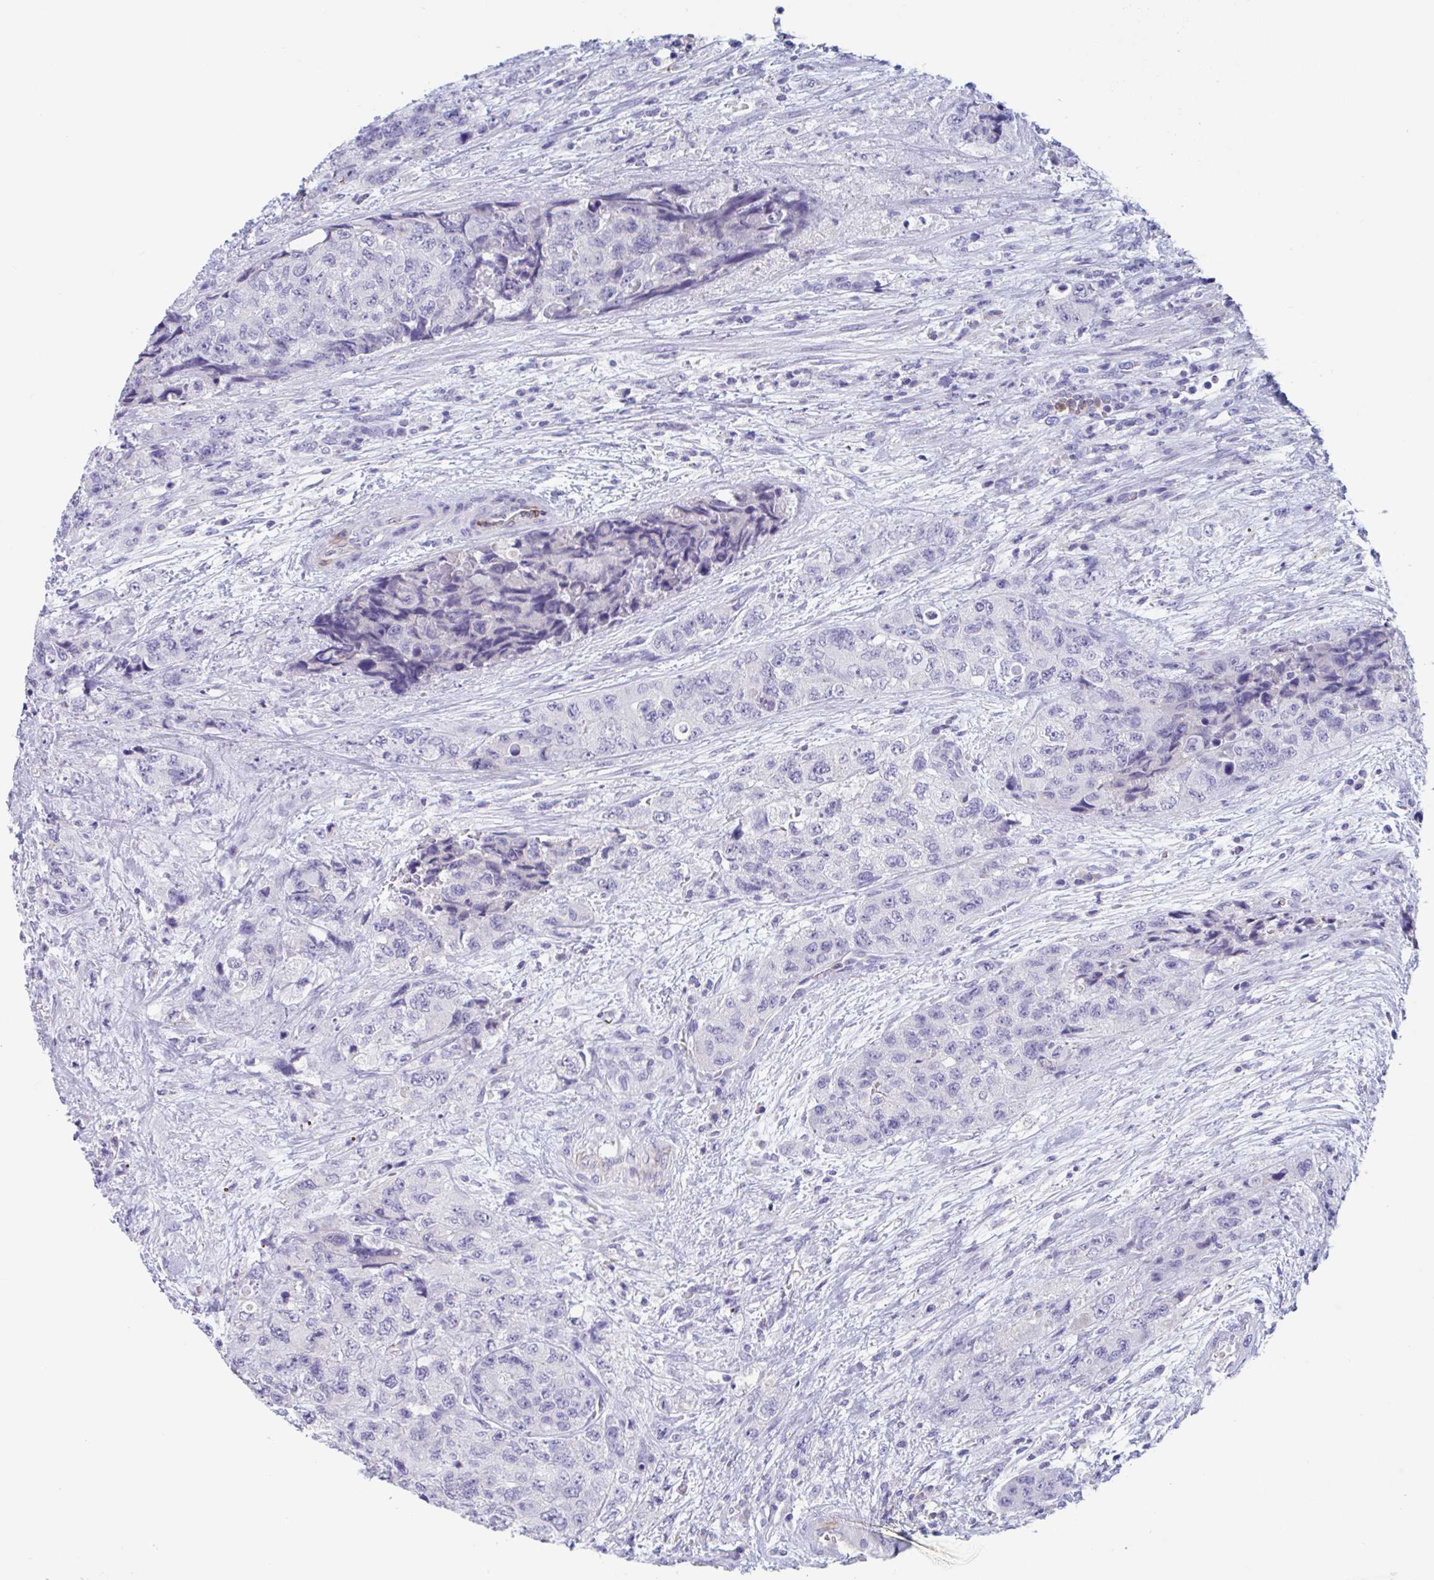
{"staining": {"intensity": "negative", "quantity": "none", "location": "none"}, "tissue": "urothelial cancer", "cell_type": "Tumor cells", "image_type": "cancer", "snomed": [{"axis": "morphology", "description": "Urothelial carcinoma, High grade"}, {"axis": "topography", "description": "Urinary bladder"}], "caption": "Tumor cells show no significant staining in urothelial cancer.", "gene": "ZNHIT2", "patient": {"sex": "female", "age": 78}}